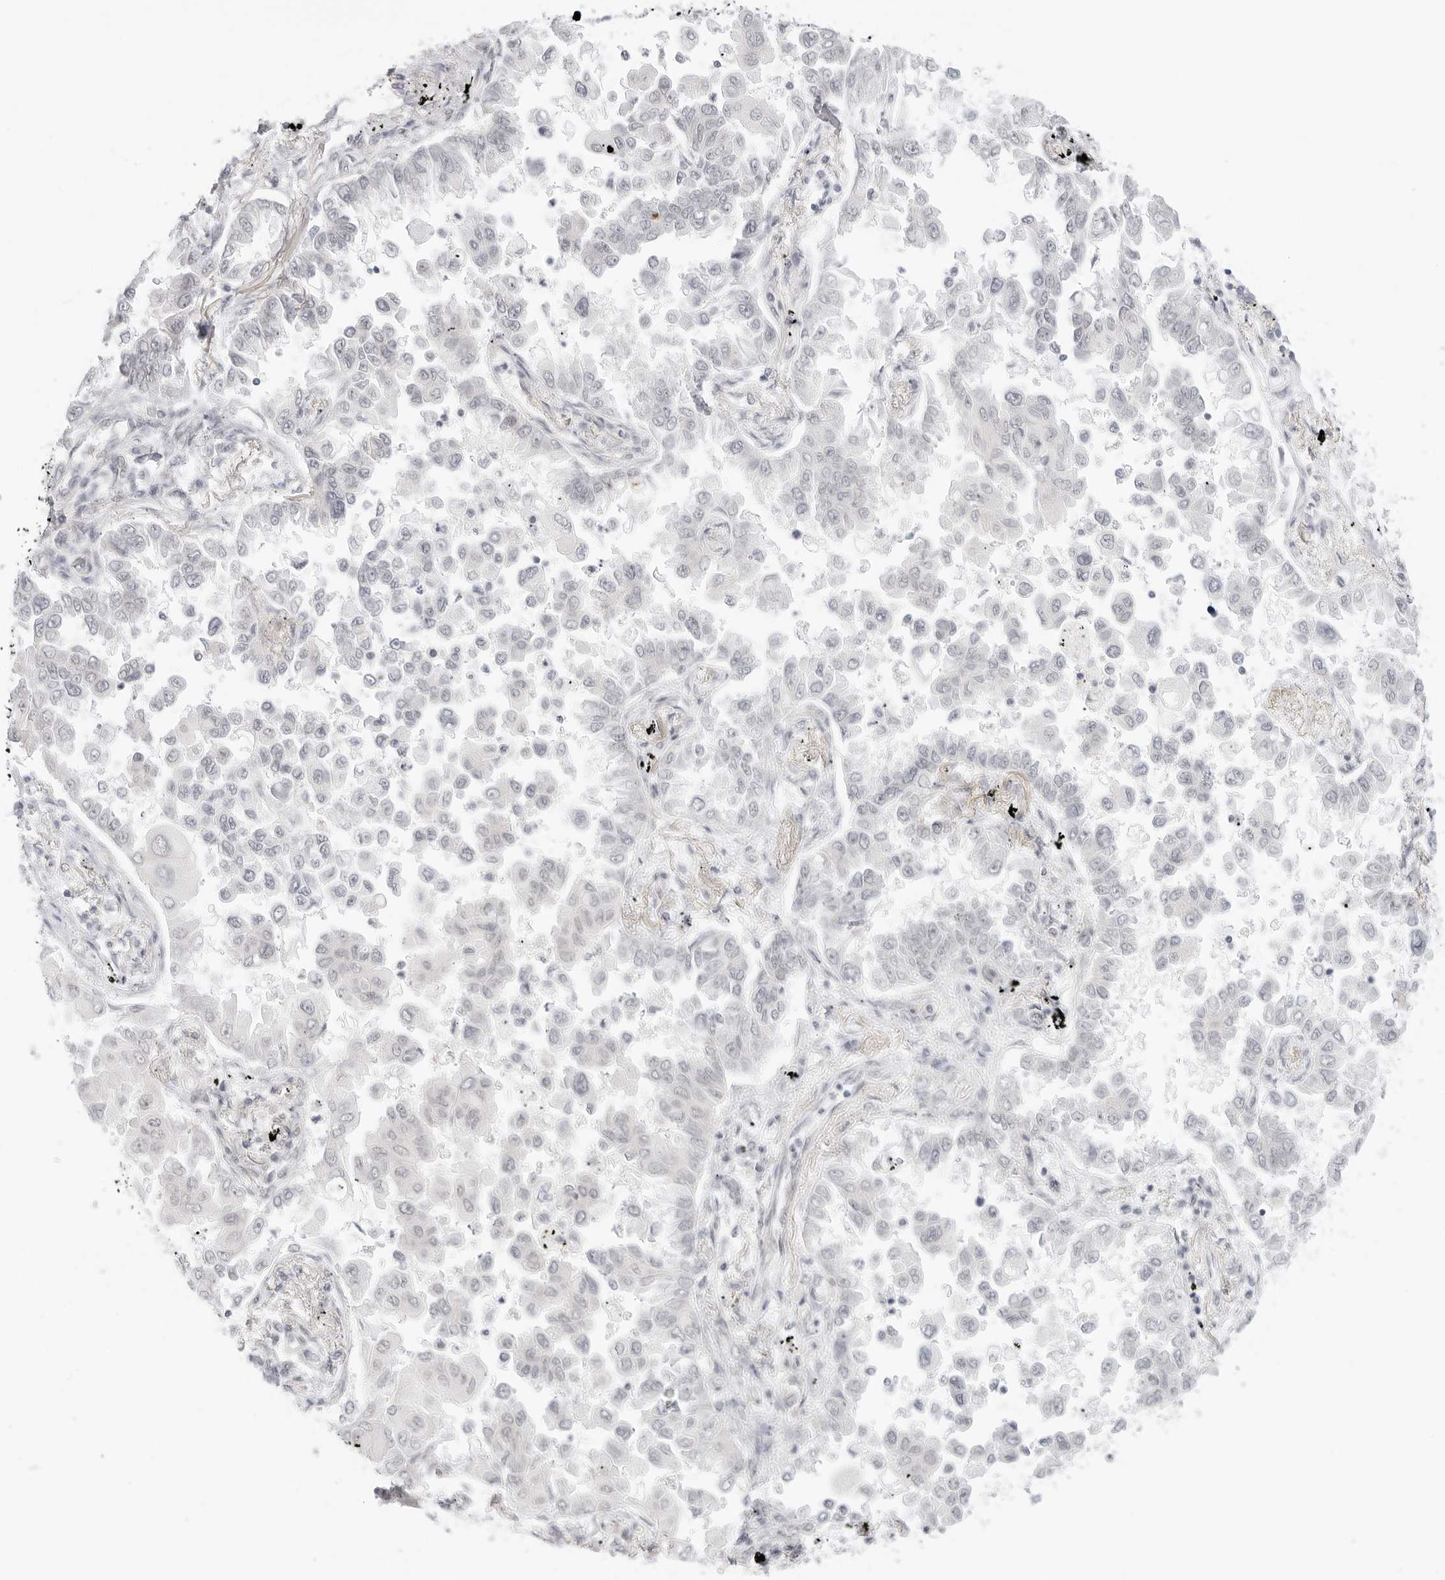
{"staining": {"intensity": "negative", "quantity": "none", "location": "none"}, "tissue": "lung cancer", "cell_type": "Tumor cells", "image_type": "cancer", "snomed": [{"axis": "morphology", "description": "Adenocarcinoma, NOS"}, {"axis": "topography", "description": "Lung"}], "caption": "Lung adenocarcinoma was stained to show a protein in brown. There is no significant expression in tumor cells.", "gene": "MED18", "patient": {"sex": "female", "age": 67}}